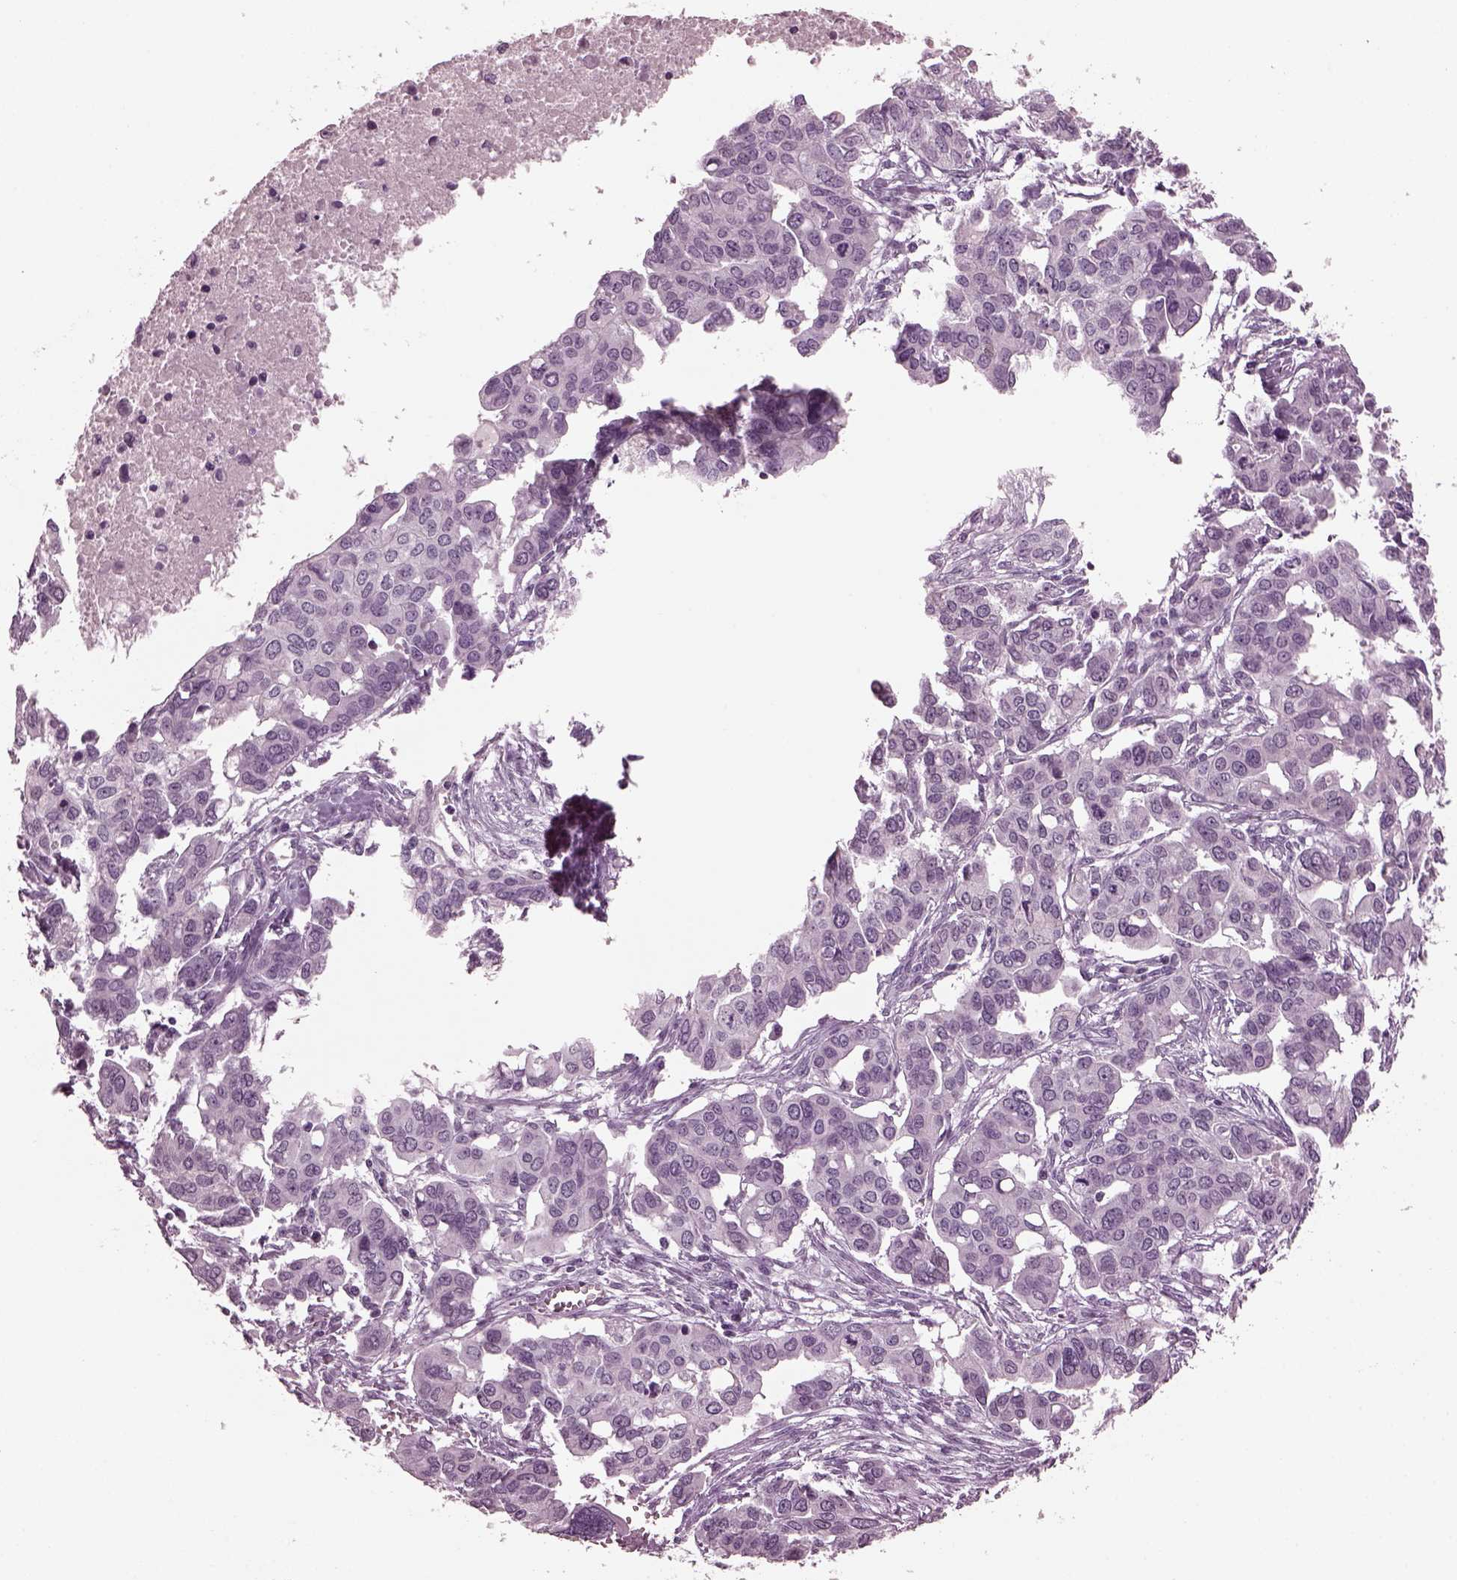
{"staining": {"intensity": "negative", "quantity": "none", "location": "none"}, "tissue": "ovarian cancer", "cell_type": "Tumor cells", "image_type": "cancer", "snomed": [{"axis": "morphology", "description": "Carcinoma, endometroid"}, {"axis": "topography", "description": "Ovary"}], "caption": "This is an immunohistochemistry photomicrograph of endometroid carcinoma (ovarian). There is no positivity in tumor cells.", "gene": "MIB2", "patient": {"sex": "female", "age": 78}}